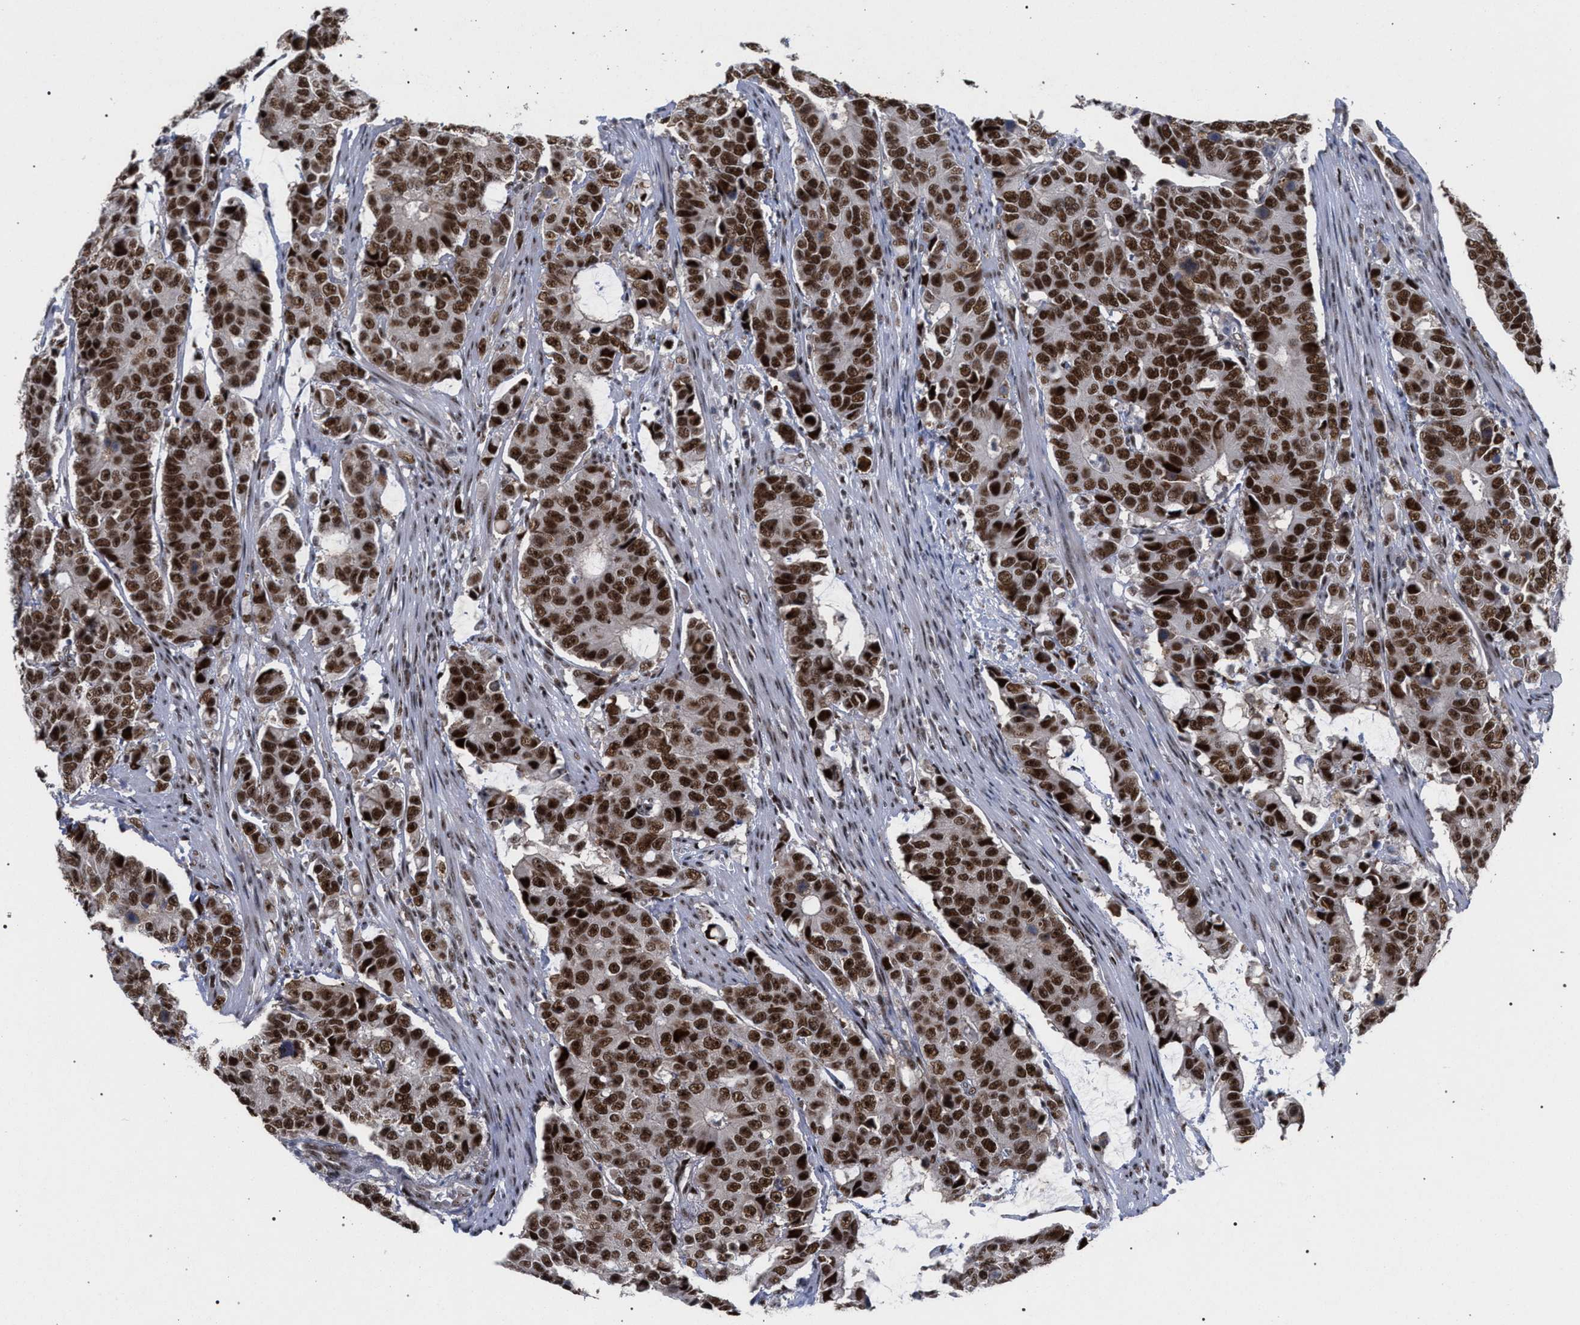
{"staining": {"intensity": "strong", "quantity": ">75%", "location": "nuclear"}, "tissue": "colorectal cancer", "cell_type": "Tumor cells", "image_type": "cancer", "snomed": [{"axis": "morphology", "description": "Adenocarcinoma, NOS"}, {"axis": "topography", "description": "Colon"}], "caption": "High-magnification brightfield microscopy of colorectal adenocarcinoma stained with DAB (3,3'-diaminobenzidine) (brown) and counterstained with hematoxylin (blue). tumor cells exhibit strong nuclear expression is seen in about>75% of cells.", "gene": "SCAF4", "patient": {"sex": "female", "age": 86}}